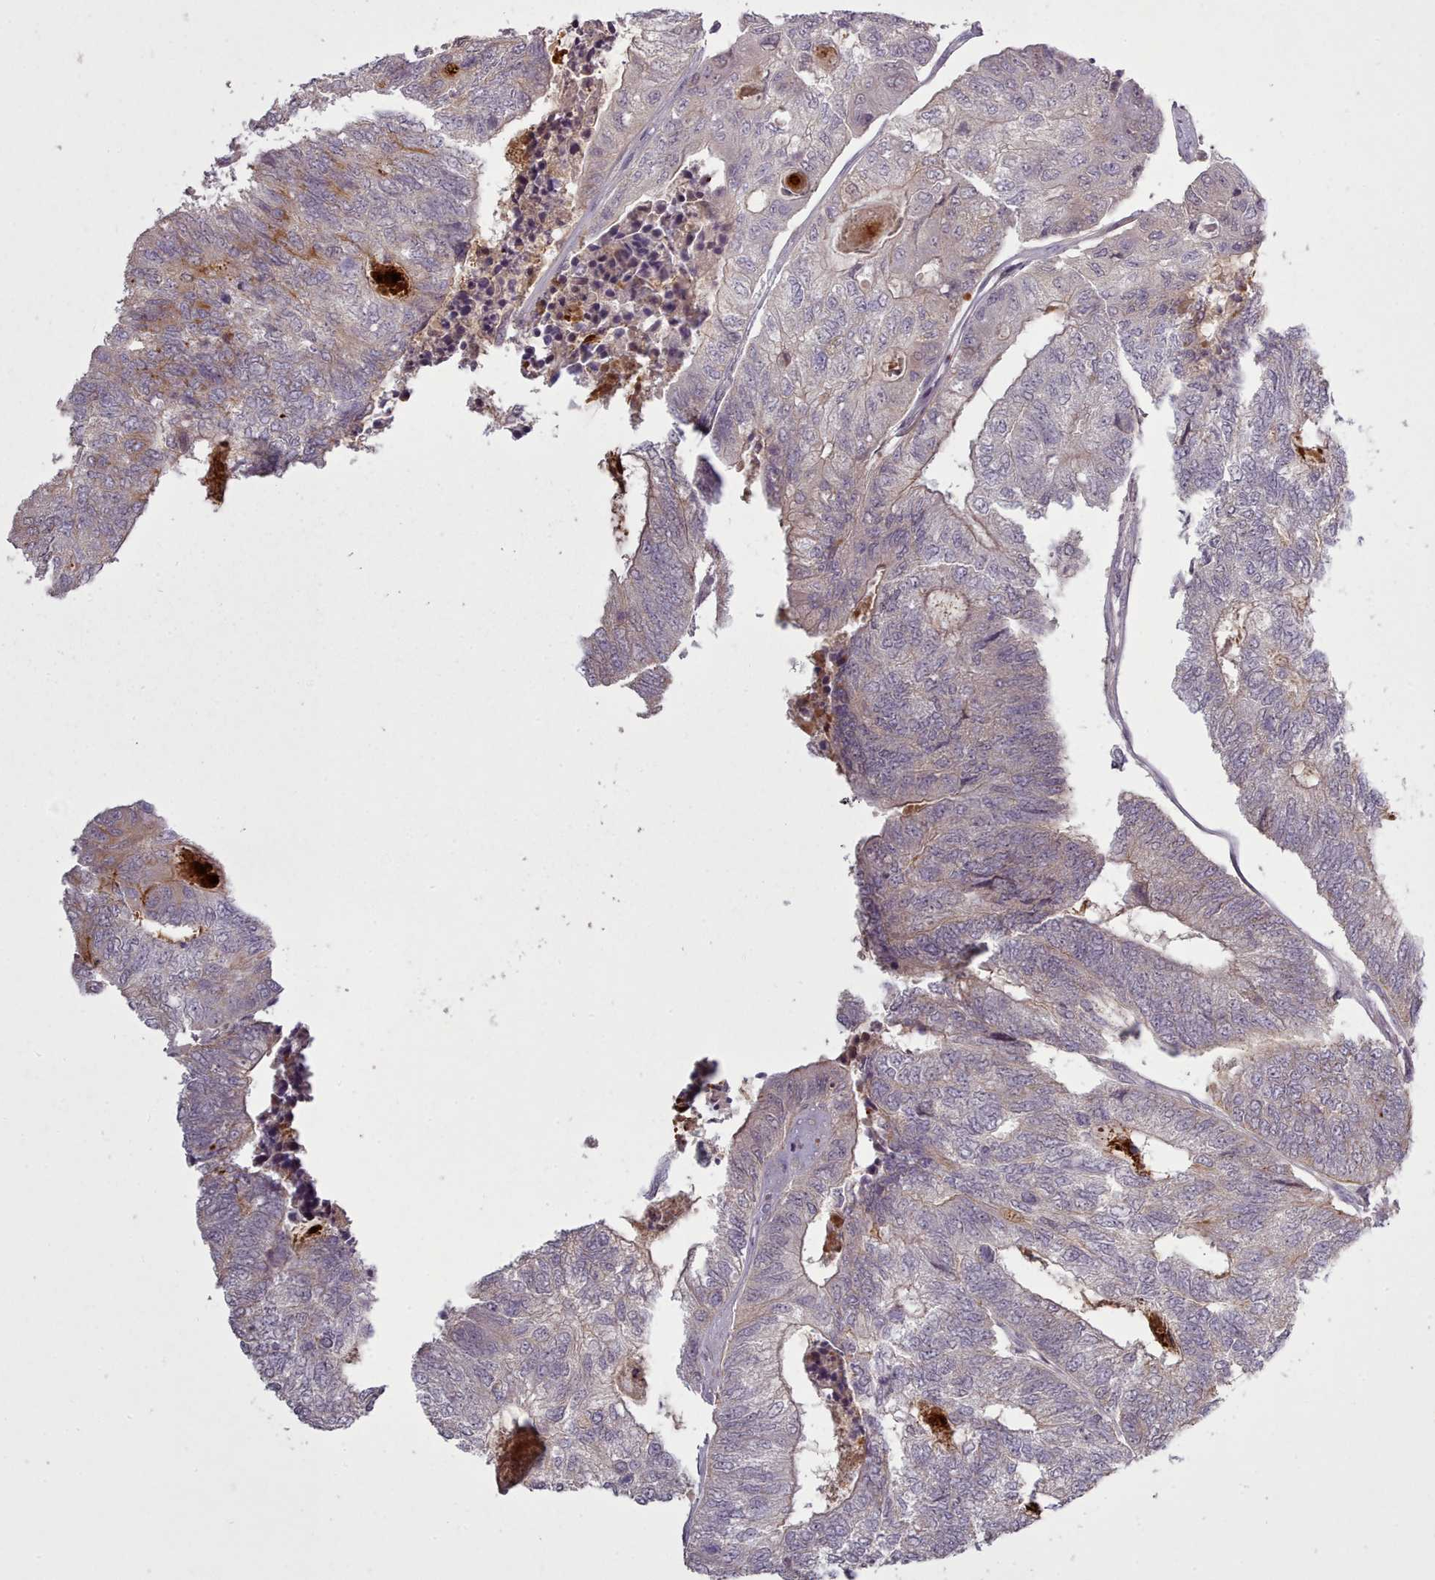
{"staining": {"intensity": "moderate", "quantity": "<25%", "location": "cytoplasmic/membranous"}, "tissue": "colorectal cancer", "cell_type": "Tumor cells", "image_type": "cancer", "snomed": [{"axis": "morphology", "description": "Adenocarcinoma, NOS"}, {"axis": "topography", "description": "Colon"}], "caption": "Immunohistochemical staining of colorectal cancer shows low levels of moderate cytoplasmic/membranous staining in approximately <25% of tumor cells.", "gene": "LEFTY2", "patient": {"sex": "female", "age": 67}}